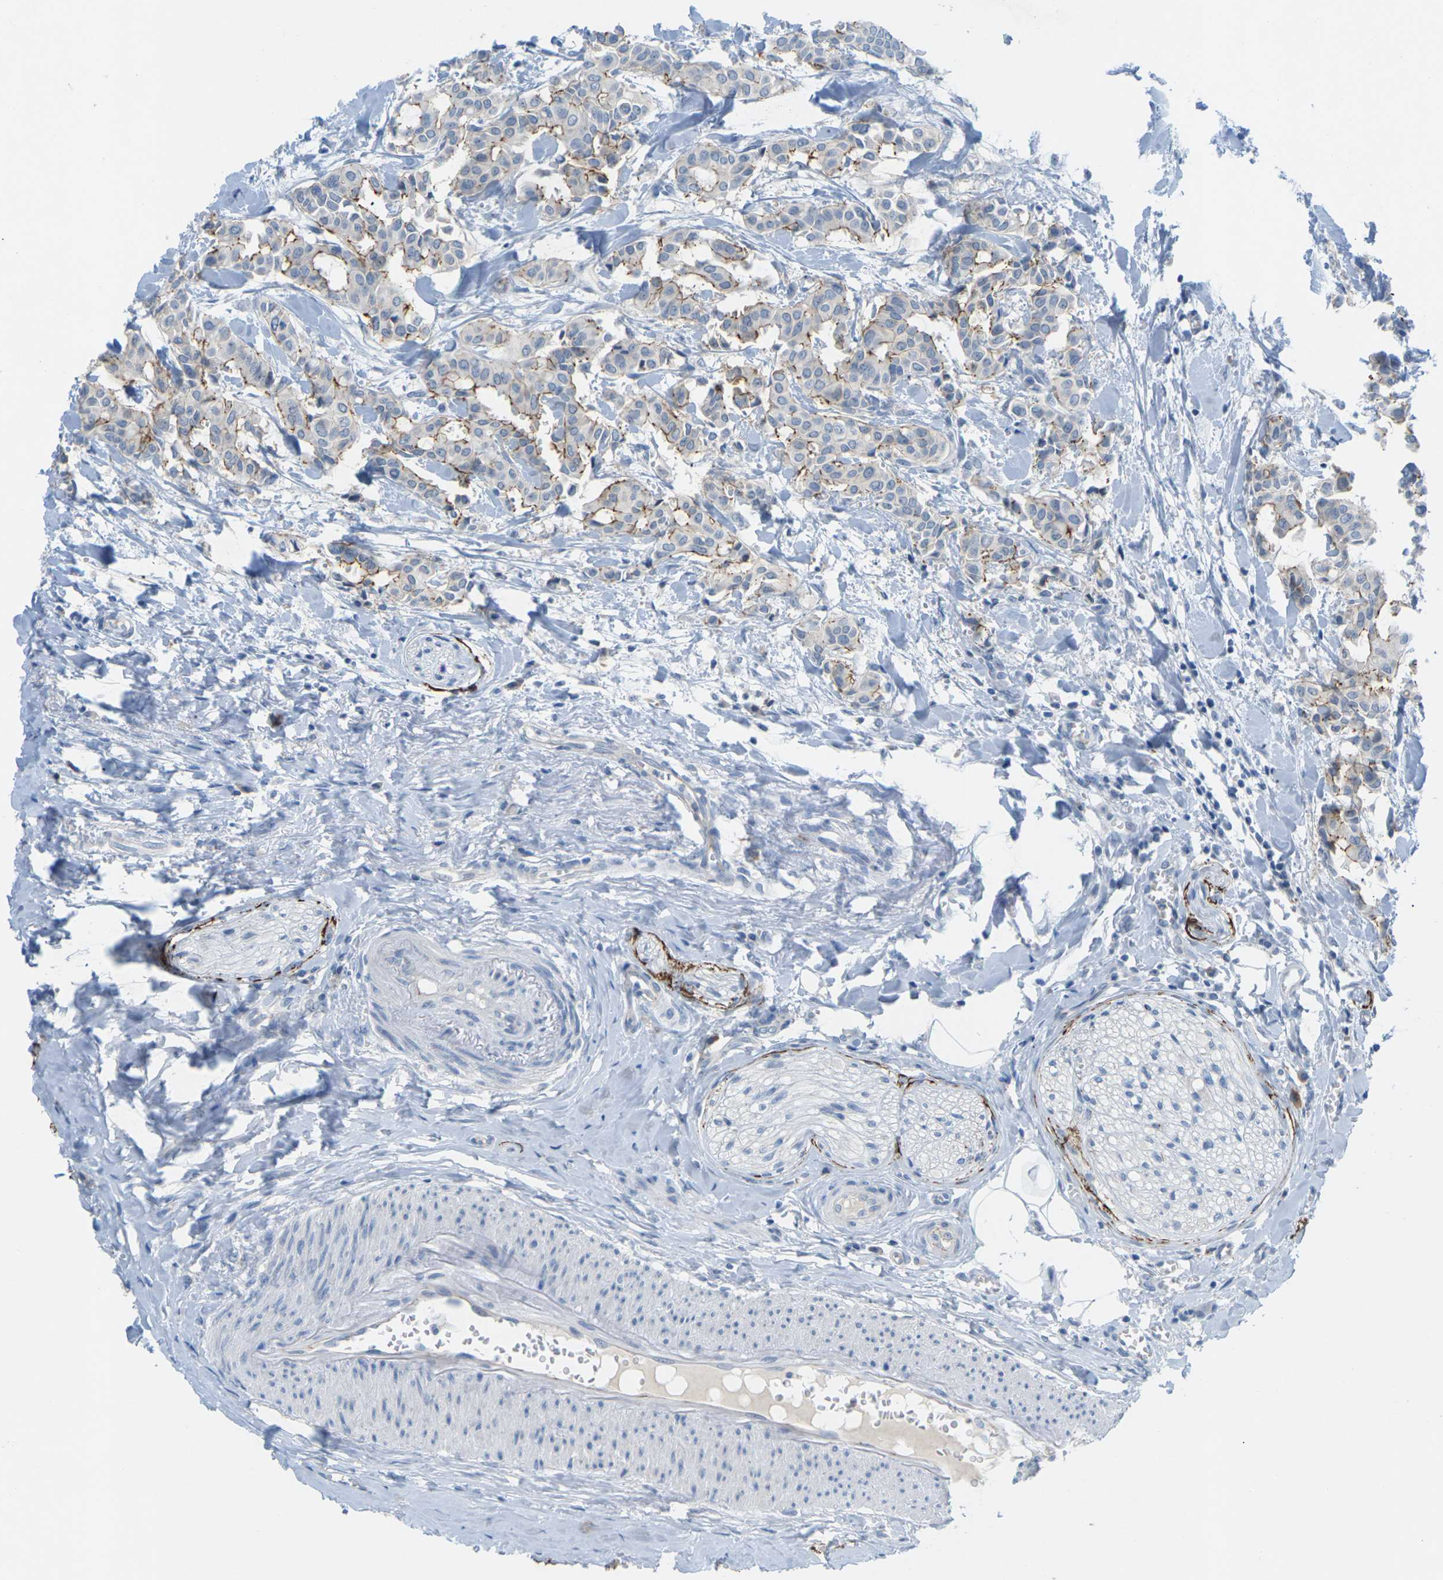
{"staining": {"intensity": "moderate", "quantity": "25%-75%", "location": "cytoplasmic/membranous"}, "tissue": "head and neck cancer", "cell_type": "Tumor cells", "image_type": "cancer", "snomed": [{"axis": "morphology", "description": "Adenocarcinoma, NOS"}, {"axis": "topography", "description": "Salivary gland"}, {"axis": "topography", "description": "Head-Neck"}], "caption": "Brown immunohistochemical staining in head and neck cancer displays moderate cytoplasmic/membranous expression in about 25%-75% of tumor cells.", "gene": "CLDN3", "patient": {"sex": "female", "age": 59}}